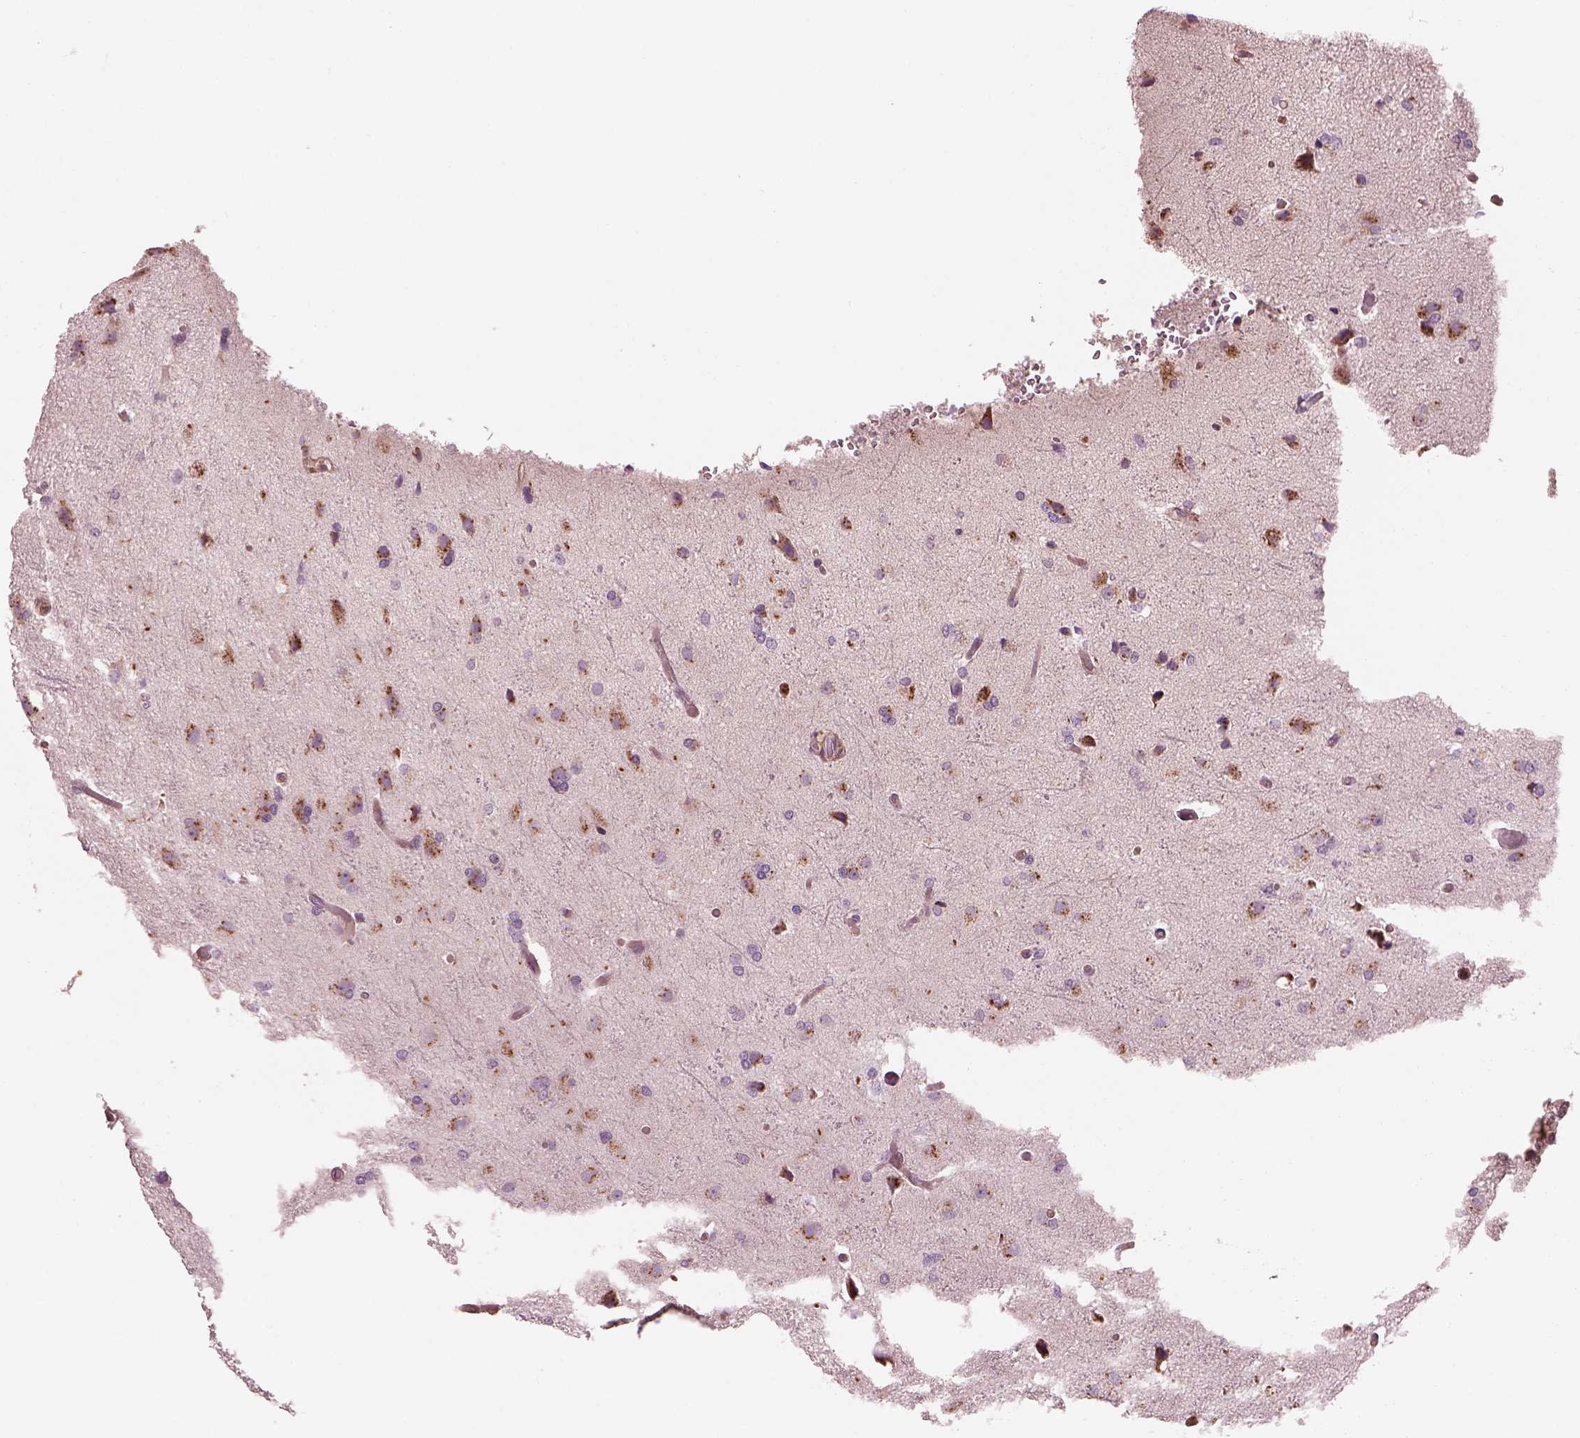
{"staining": {"intensity": "negative", "quantity": "none", "location": "none"}, "tissue": "glioma", "cell_type": "Tumor cells", "image_type": "cancer", "snomed": [{"axis": "morphology", "description": "Glioma, malignant, High grade"}, {"axis": "topography", "description": "Brain"}], "caption": "Protein analysis of glioma demonstrates no significant expression in tumor cells. The staining was performed using DAB to visualize the protein expression in brown, while the nuclei were stained in blue with hematoxylin (Magnification: 20x).", "gene": "ELAPOR1", "patient": {"sex": "male", "age": 68}}